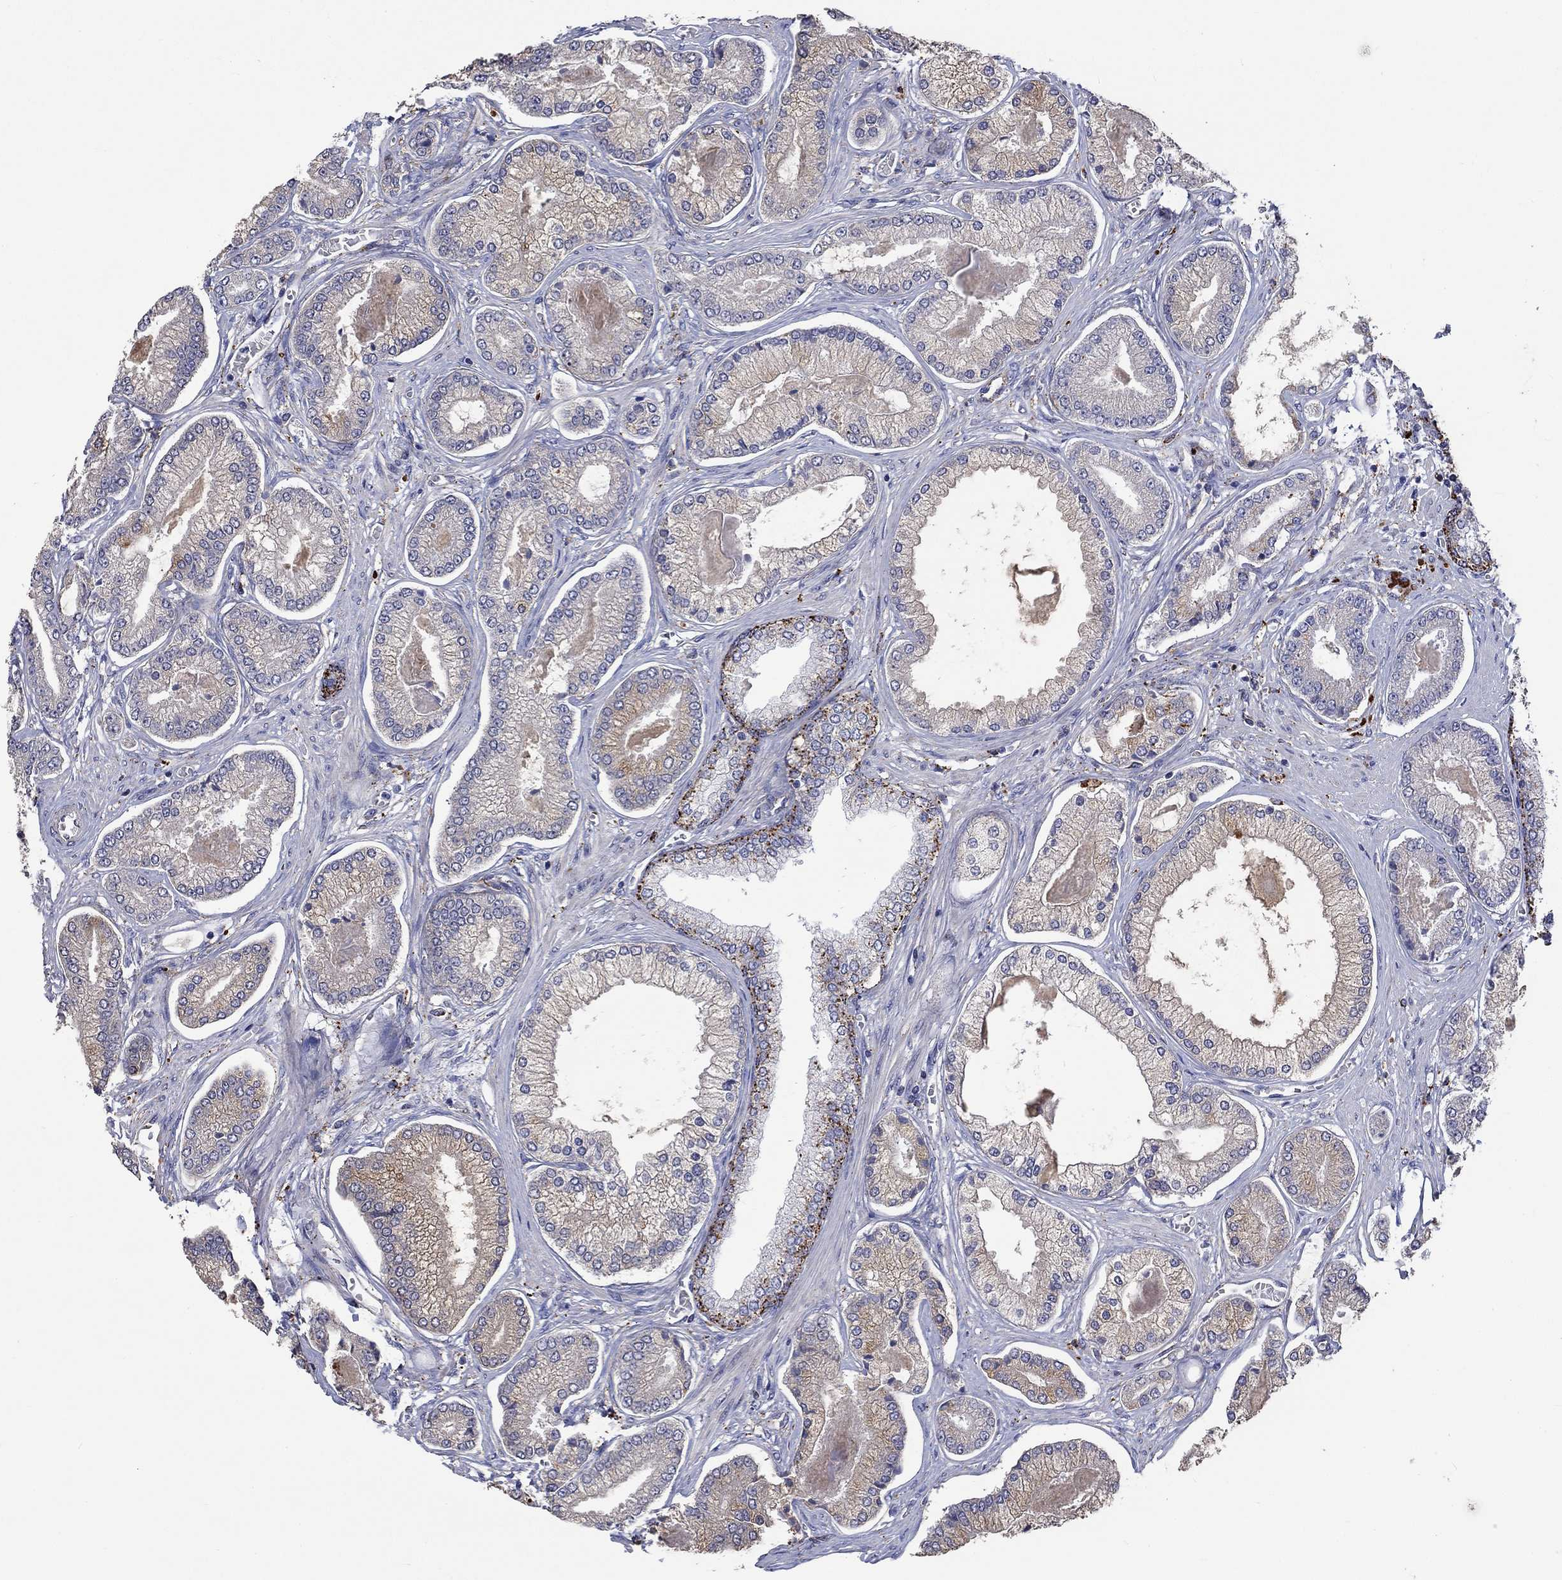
{"staining": {"intensity": "moderate", "quantity": "<25%", "location": "cytoplasmic/membranous"}, "tissue": "prostate cancer", "cell_type": "Tumor cells", "image_type": "cancer", "snomed": [{"axis": "morphology", "description": "Adenocarcinoma, Low grade"}, {"axis": "topography", "description": "Prostate"}], "caption": "Adenocarcinoma (low-grade) (prostate) tissue exhibits moderate cytoplasmic/membranous staining in approximately <25% of tumor cells, visualized by immunohistochemistry.", "gene": "CTSB", "patient": {"sex": "male", "age": 57}}